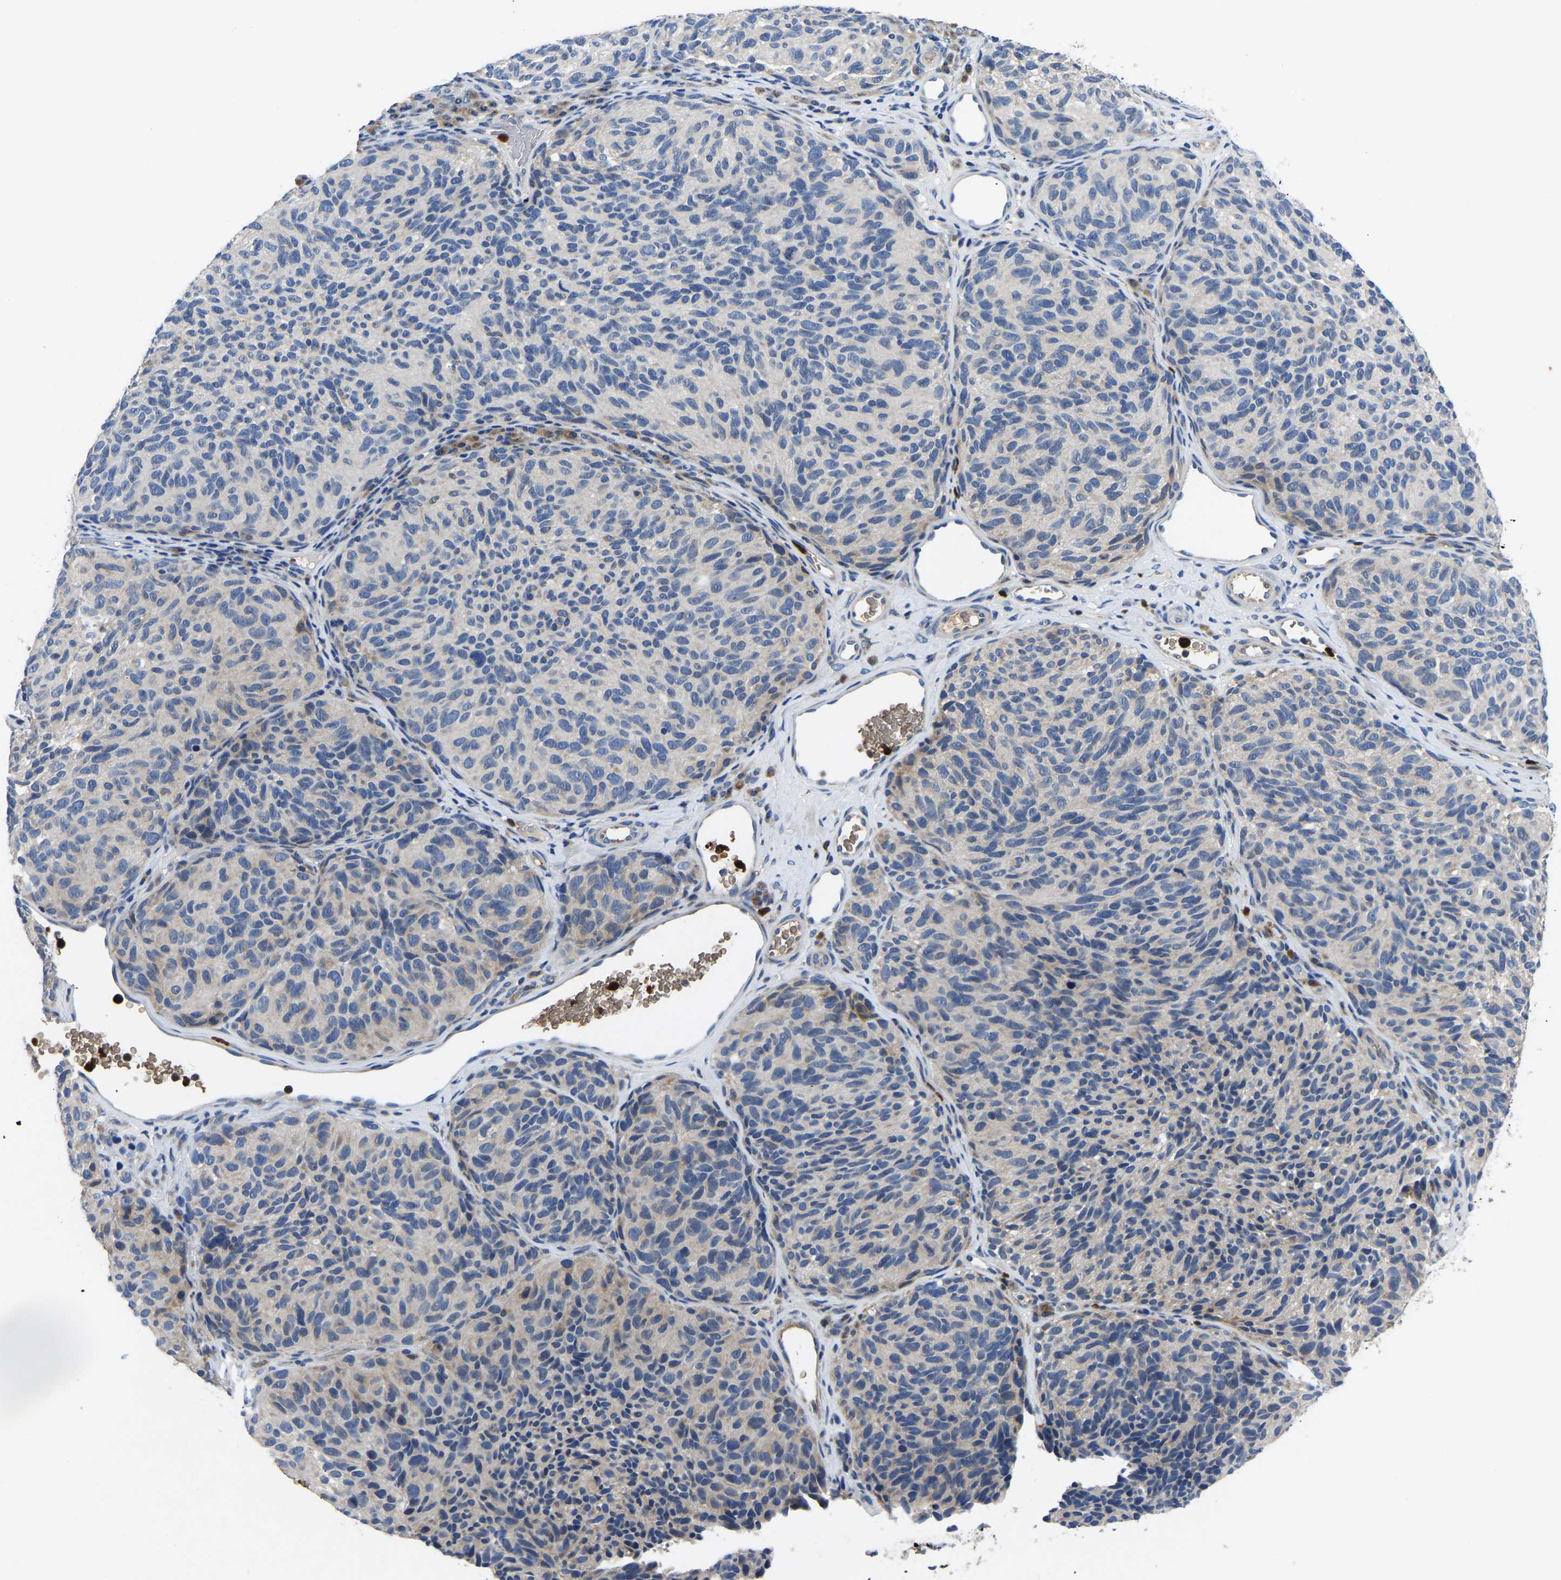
{"staining": {"intensity": "negative", "quantity": "none", "location": "none"}, "tissue": "melanoma", "cell_type": "Tumor cells", "image_type": "cancer", "snomed": [{"axis": "morphology", "description": "Malignant melanoma, NOS"}, {"axis": "topography", "description": "Skin"}], "caption": "There is no significant staining in tumor cells of melanoma.", "gene": "TOR1B", "patient": {"sex": "female", "age": 73}}